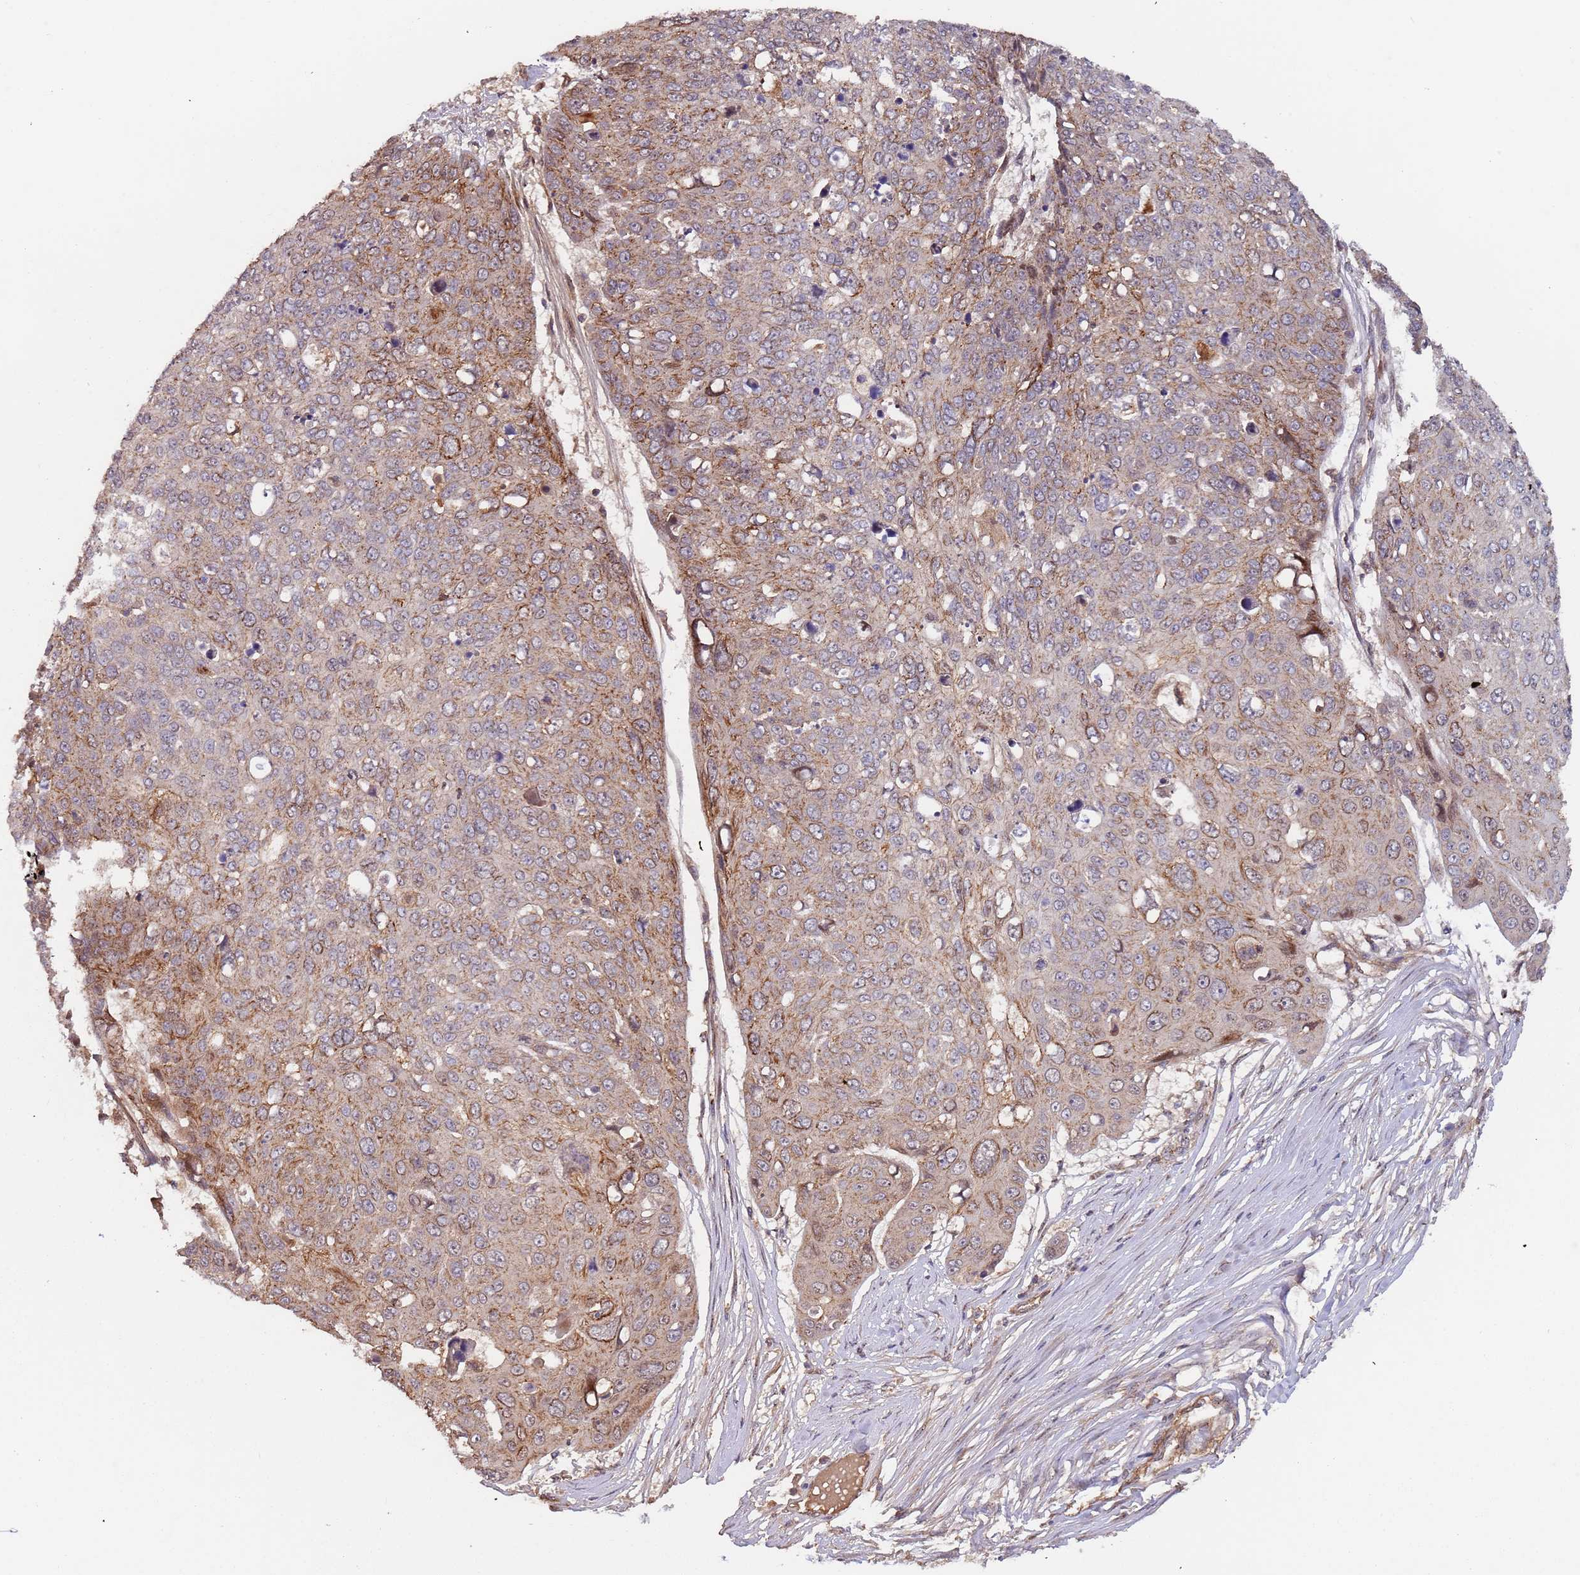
{"staining": {"intensity": "moderate", "quantity": ">75%", "location": "cytoplasmic/membranous"}, "tissue": "skin cancer", "cell_type": "Tumor cells", "image_type": "cancer", "snomed": [{"axis": "morphology", "description": "Squamous cell carcinoma, NOS"}, {"axis": "topography", "description": "Skin"}], "caption": "The photomicrograph displays staining of skin cancer, revealing moderate cytoplasmic/membranous protein staining (brown color) within tumor cells.", "gene": "KANSL1L", "patient": {"sex": "male", "age": 71}}